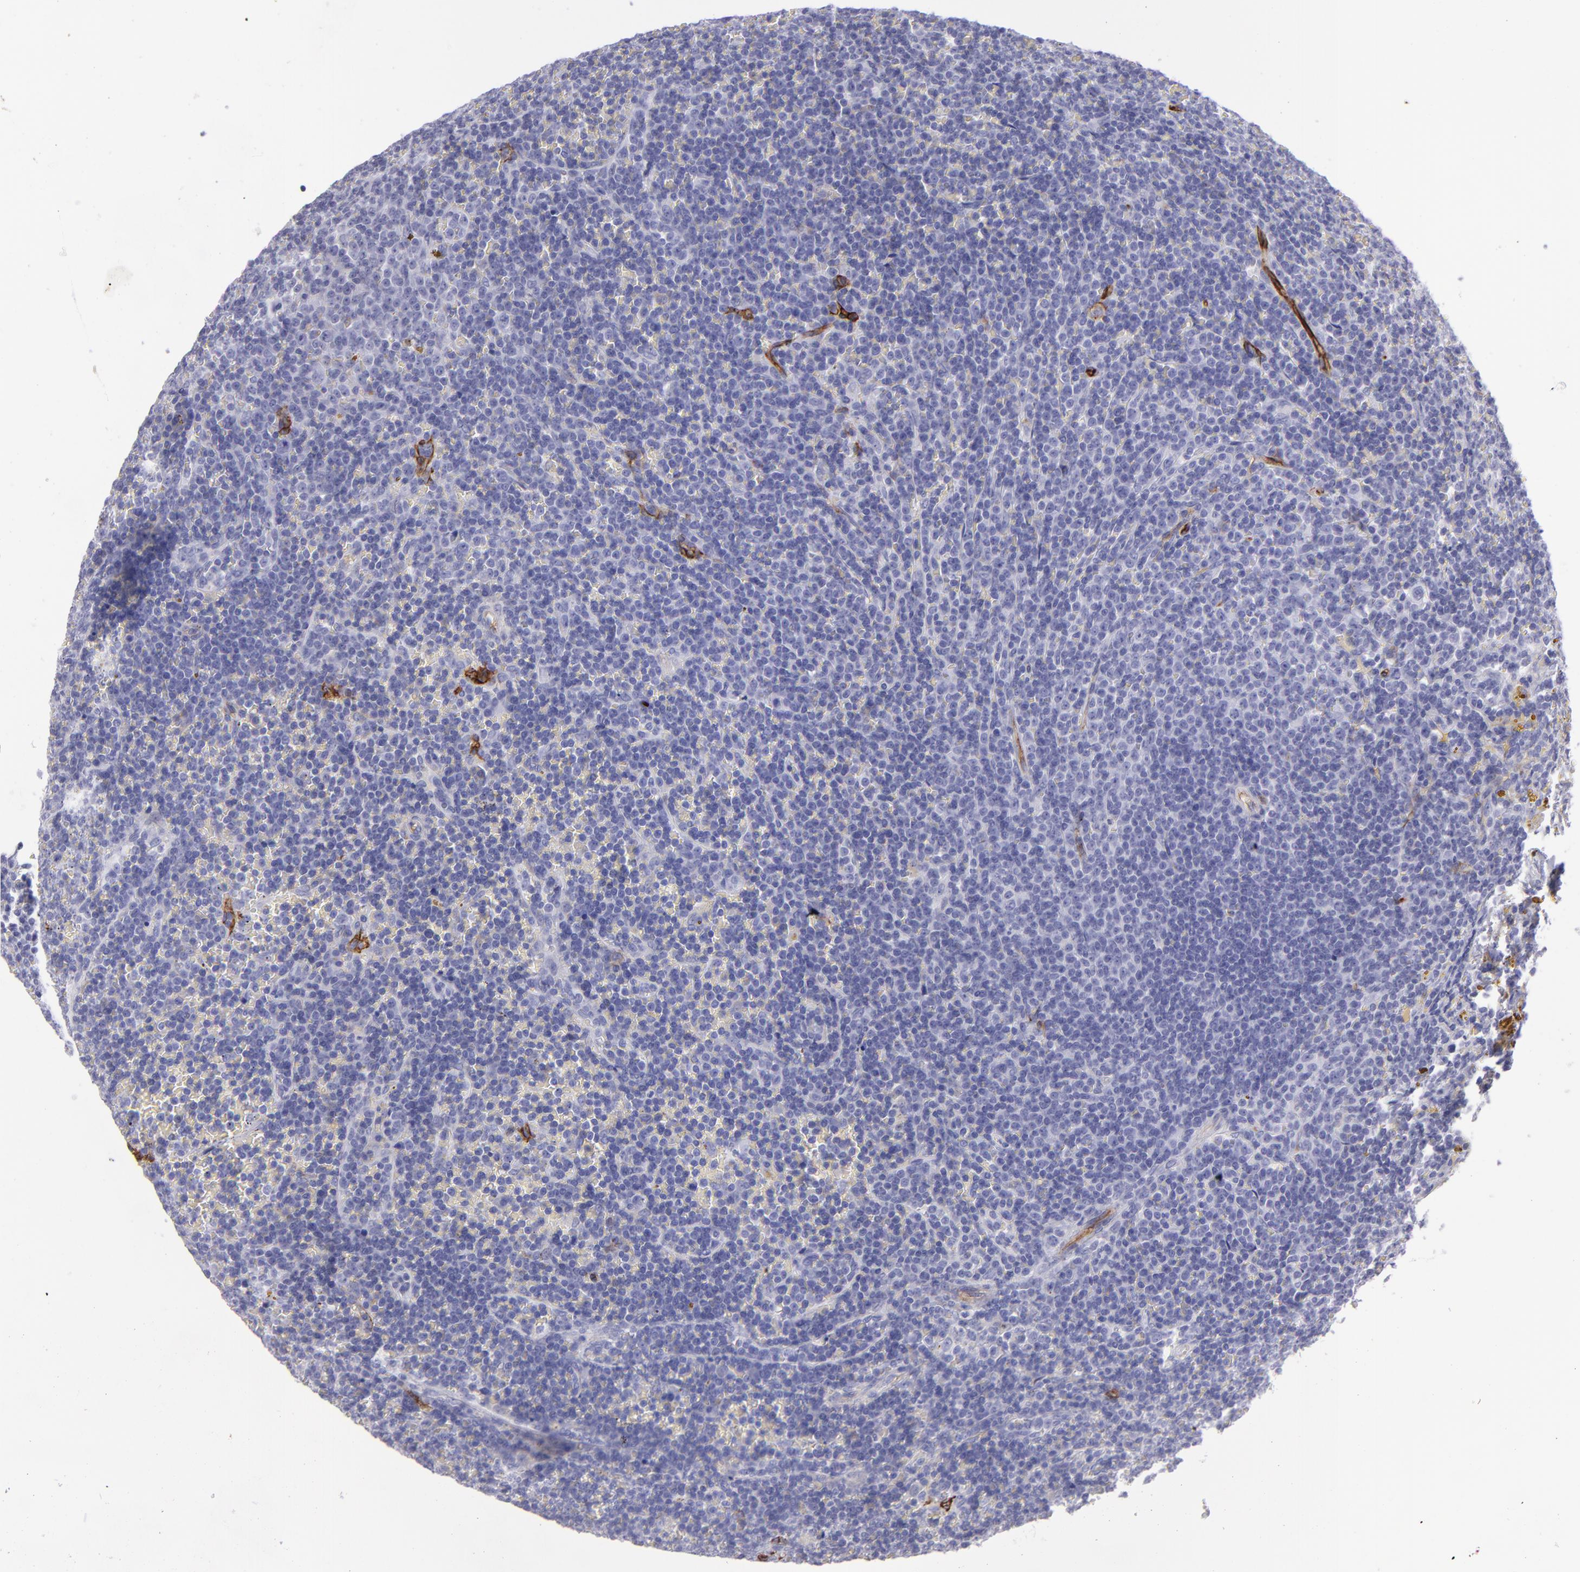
{"staining": {"intensity": "negative", "quantity": "none", "location": "none"}, "tissue": "lymphoma", "cell_type": "Tumor cells", "image_type": "cancer", "snomed": [{"axis": "morphology", "description": "Malignant lymphoma, non-Hodgkin's type, Low grade"}, {"axis": "topography", "description": "Spleen"}], "caption": "A histopathology image of human malignant lymphoma, non-Hodgkin's type (low-grade) is negative for staining in tumor cells.", "gene": "ACE", "patient": {"sex": "male", "age": 80}}